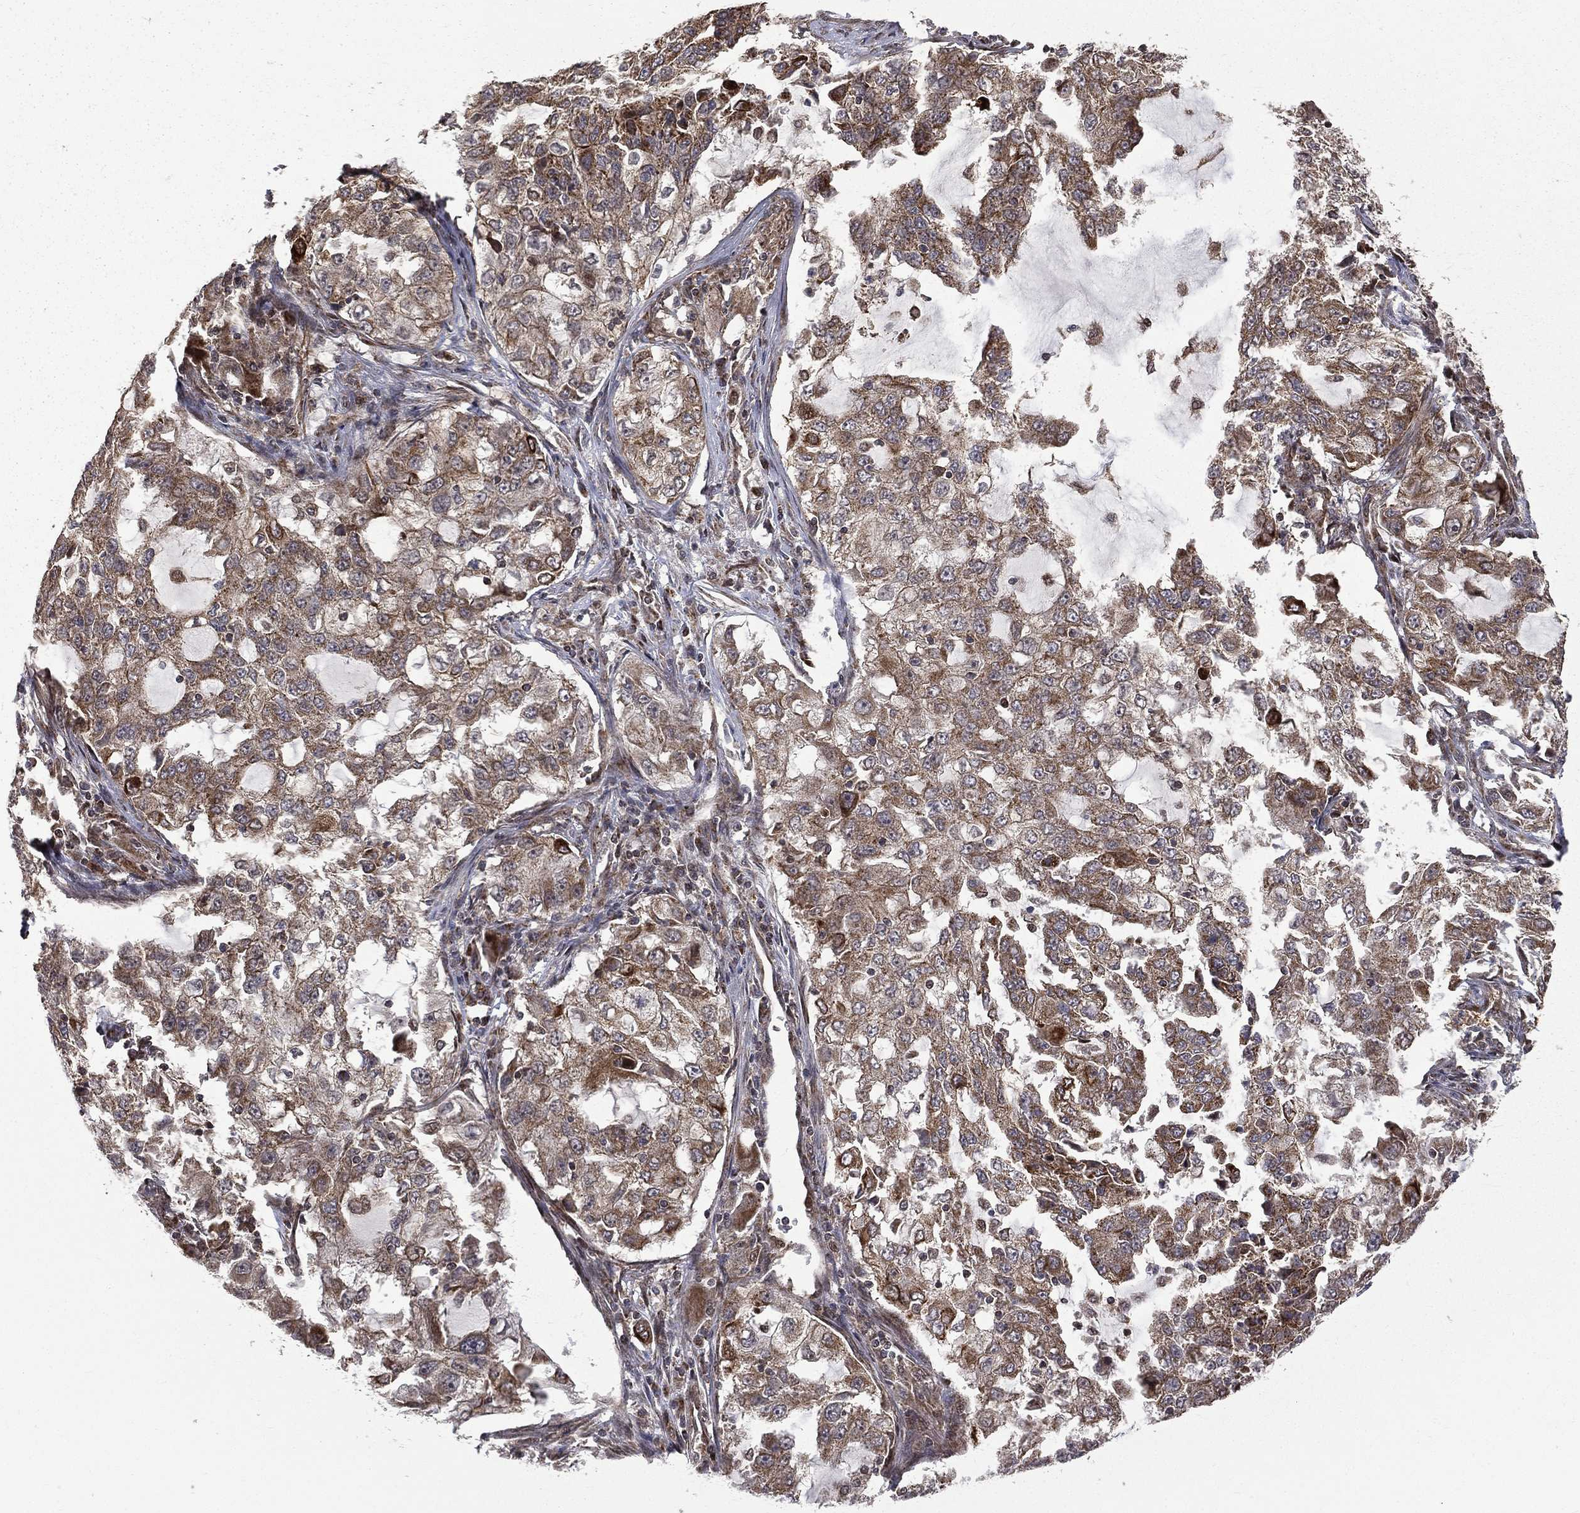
{"staining": {"intensity": "moderate", "quantity": ">75%", "location": "cytoplasmic/membranous"}, "tissue": "lung cancer", "cell_type": "Tumor cells", "image_type": "cancer", "snomed": [{"axis": "morphology", "description": "Adenocarcinoma, NOS"}, {"axis": "topography", "description": "Lung"}], "caption": "An IHC photomicrograph of neoplastic tissue is shown. Protein staining in brown highlights moderate cytoplasmic/membranous positivity in lung adenocarcinoma within tumor cells.", "gene": "GIMAP6", "patient": {"sex": "female", "age": 61}}